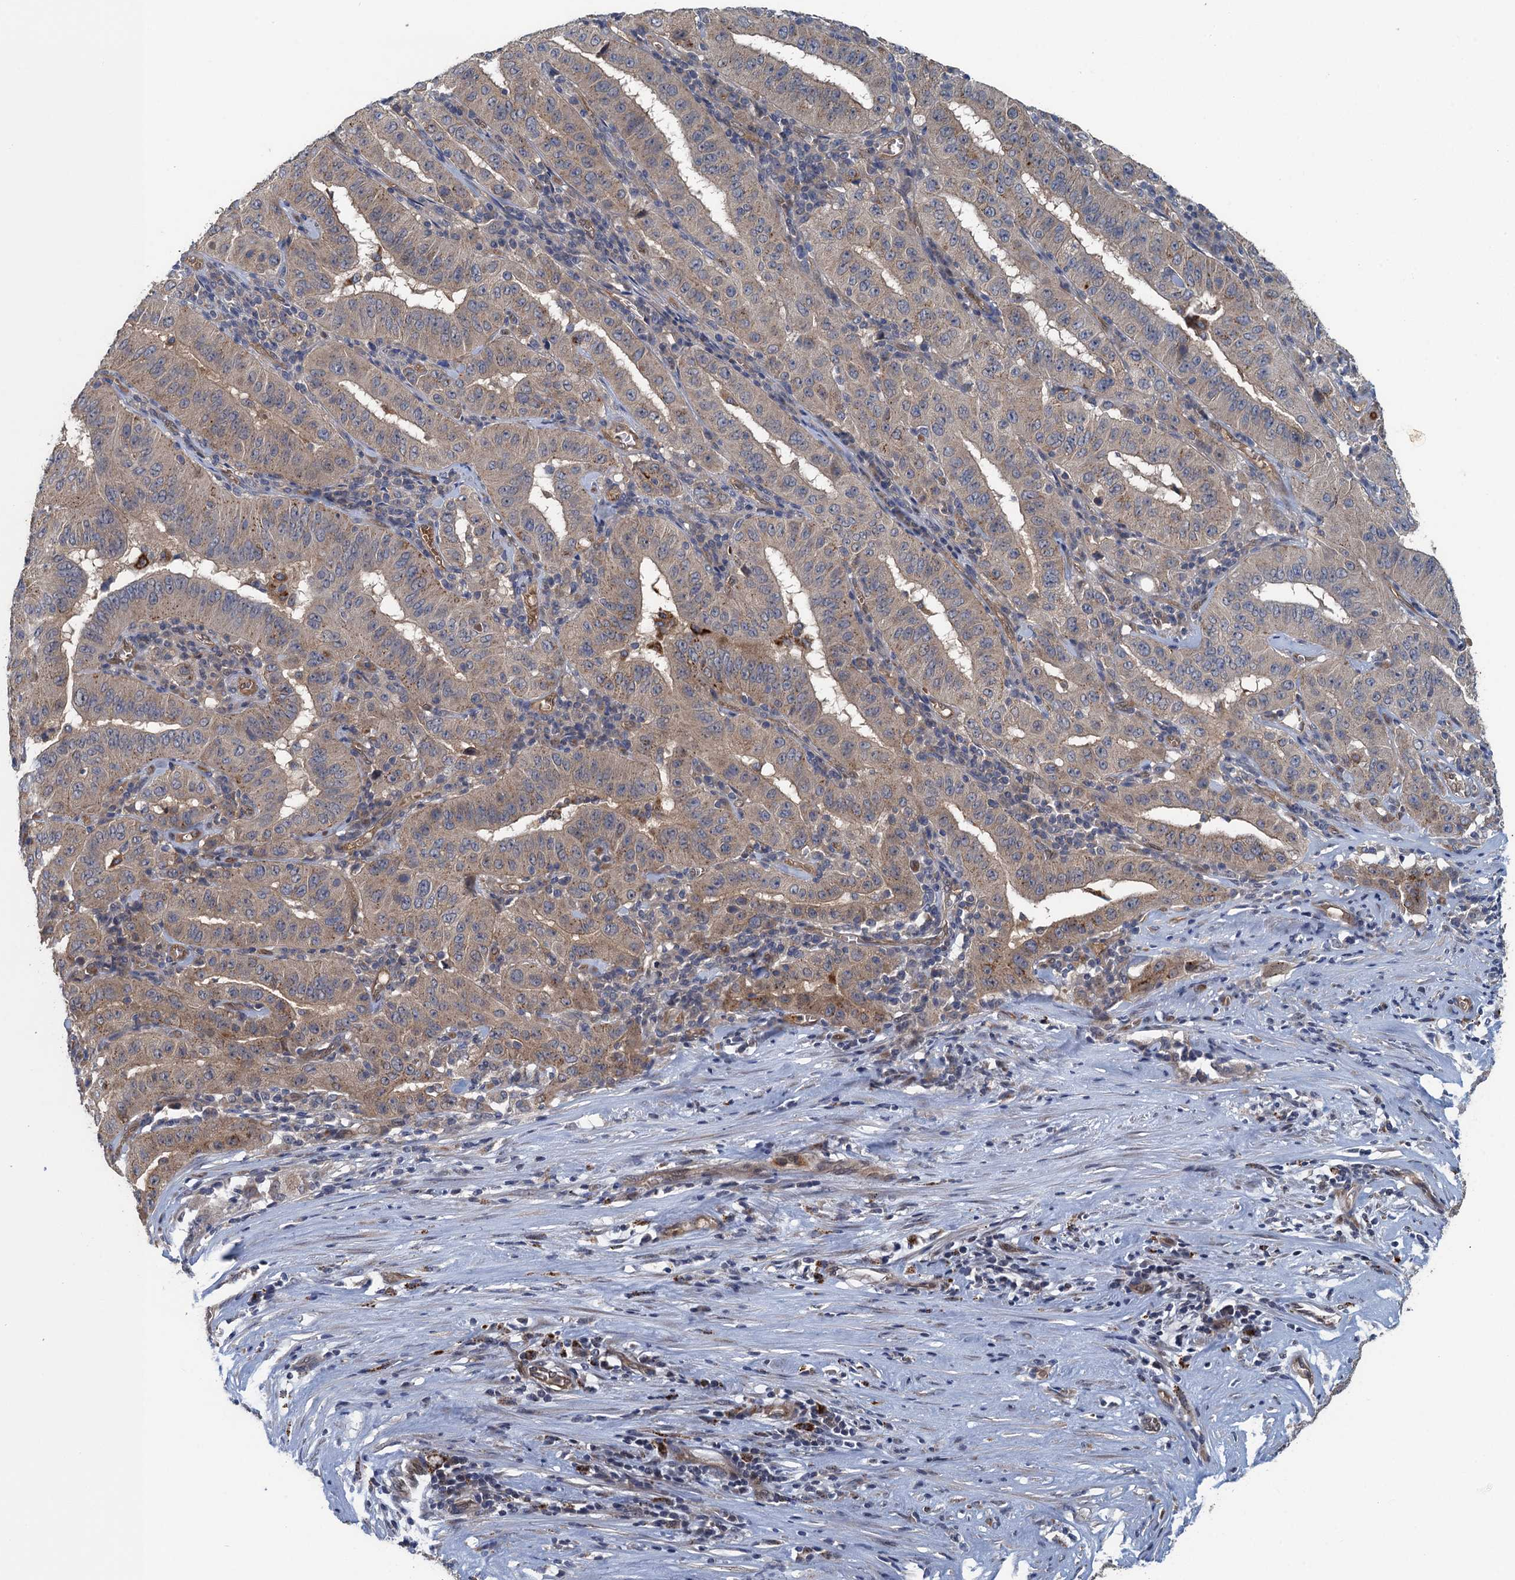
{"staining": {"intensity": "weak", "quantity": "25%-75%", "location": "cytoplasmic/membranous"}, "tissue": "pancreatic cancer", "cell_type": "Tumor cells", "image_type": "cancer", "snomed": [{"axis": "morphology", "description": "Adenocarcinoma, NOS"}, {"axis": "topography", "description": "Pancreas"}], "caption": "Immunohistochemical staining of pancreatic adenocarcinoma demonstrates low levels of weak cytoplasmic/membranous expression in approximately 25%-75% of tumor cells. (Stains: DAB in brown, nuclei in blue, Microscopy: brightfield microscopy at high magnification).", "gene": "KBTBD8", "patient": {"sex": "male", "age": 63}}